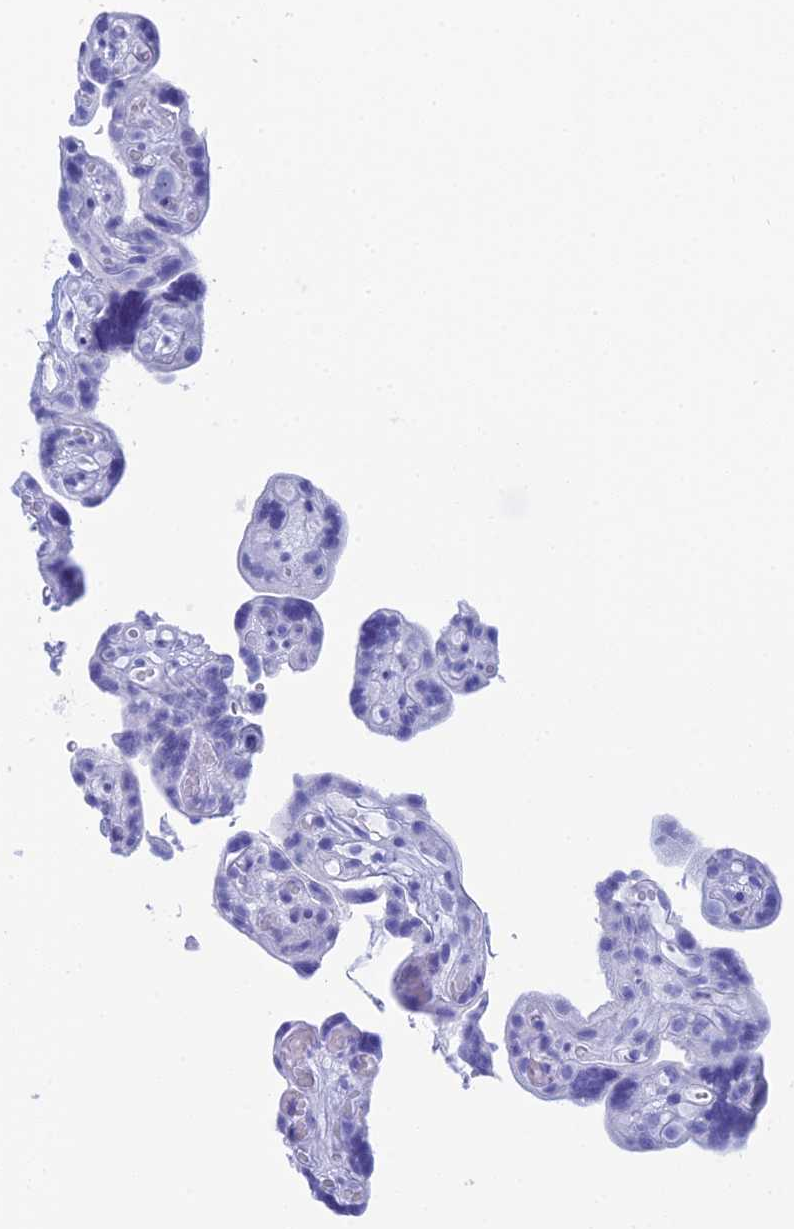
{"staining": {"intensity": "negative", "quantity": "none", "location": "none"}, "tissue": "placenta", "cell_type": "Decidual cells", "image_type": "normal", "snomed": [{"axis": "morphology", "description": "Normal tissue, NOS"}, {"axis": "topography", "description": "Placenta"}], "caption": "IHC histopathology image of benign placenta: placenta stained with DAB reveals no significant protein positivity in decidual cells.", "gene": "TEX101", "patient": {"sex": "female", "age": 30}}